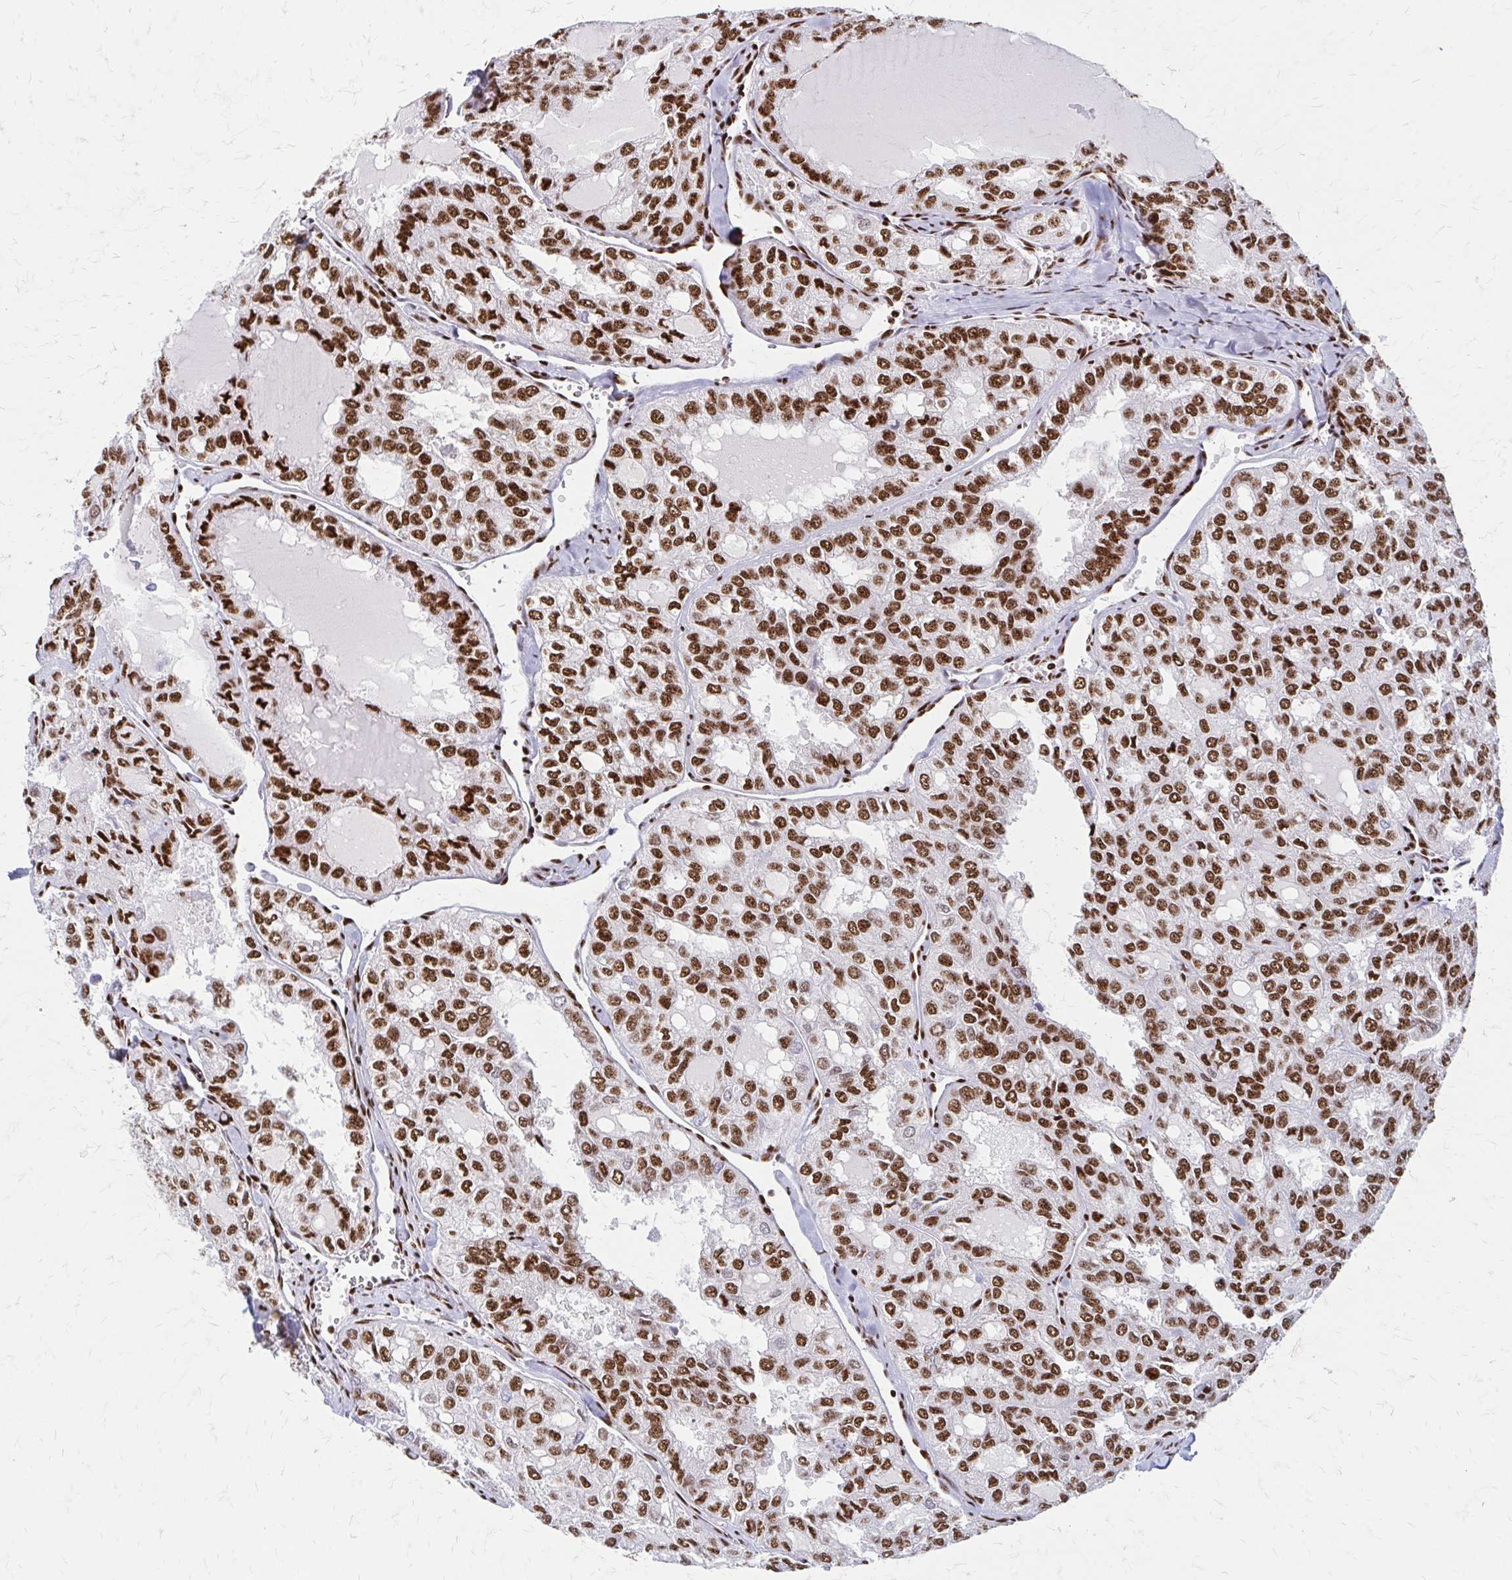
{"staining": {"intensity": "strong", "quantity": ">75%", "location": "nuclear"}, "tissue": "thyroid cancer", "cell_type": "Tumor cells", "image_type": "cancer", "snomed": [{"axis": "morphology", "description": "Follicular adenoma carcinoma, NOS"}, {"axis": "topography", "description": "Thyroid gland"}], "caption": "This photomicrograph demonstrates immunohistochemistry (IHC) staining of human thyroid follicular adenoma carcinoma, with high strong nuclear expression in about >75% of tumor cells.", "gene": "CNKSR3", "patient": {"sex": "male", "age": 75}}